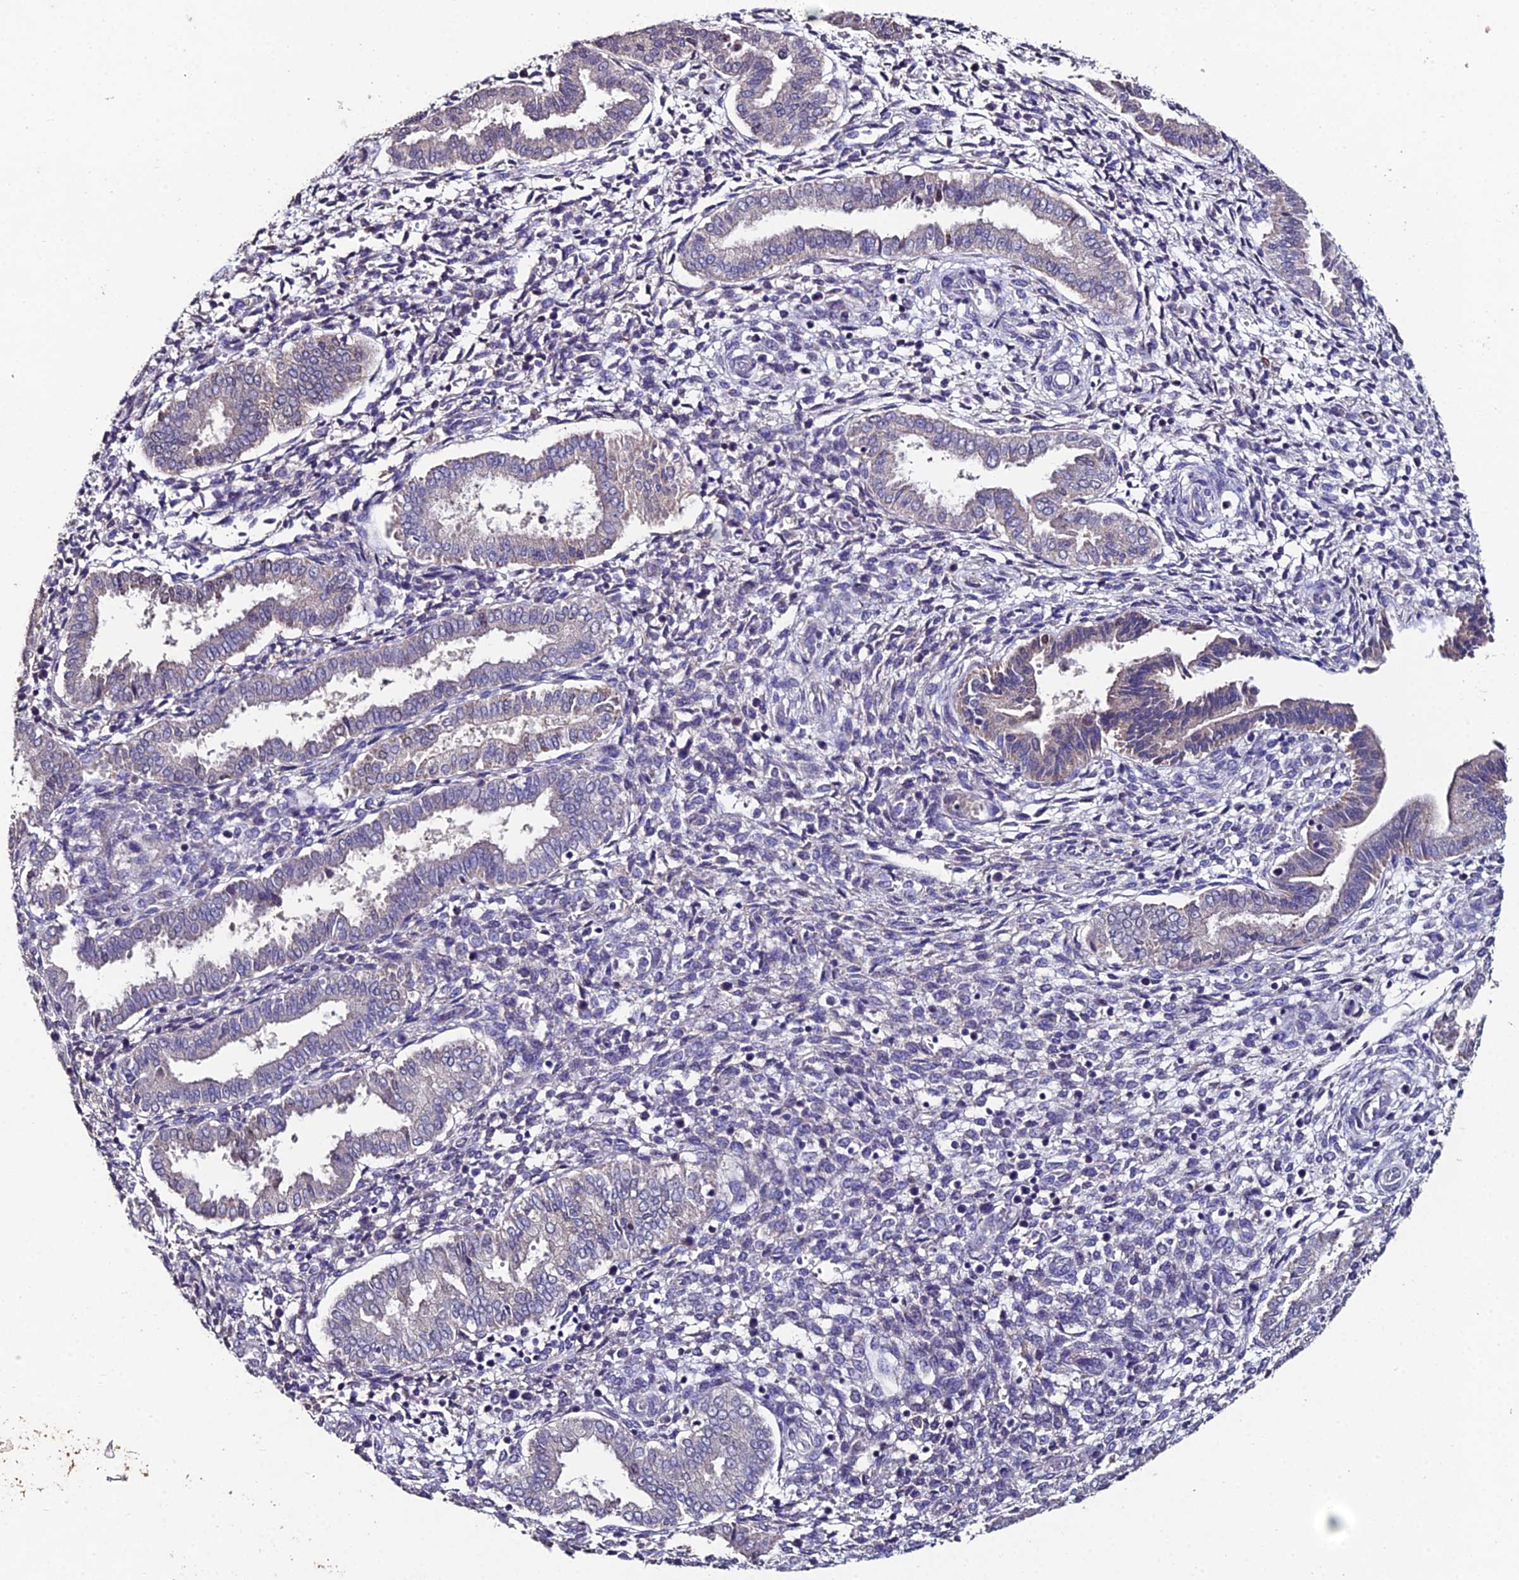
{"staining": {"intensity": "negative", "quantity": "none", "location": "none"}, "tissue": "endometrium", "cell_type": "Cells in endometrial stroma", "image_type": "normal", "snomed": [{"axis": "morphology", "description": "Normal tissue, NOS"}, {"axis": "topography", "description": "Endometrium"}], "caption": "Immunohistochemical staining of normal human endometrium reveals no significant staining in cells in endometrial stroma. (DAB IHC visualized using brightfield microscopy, high magnification).", "gene": "ESRRG", "patient": {"sex": "female", "age": 24}}